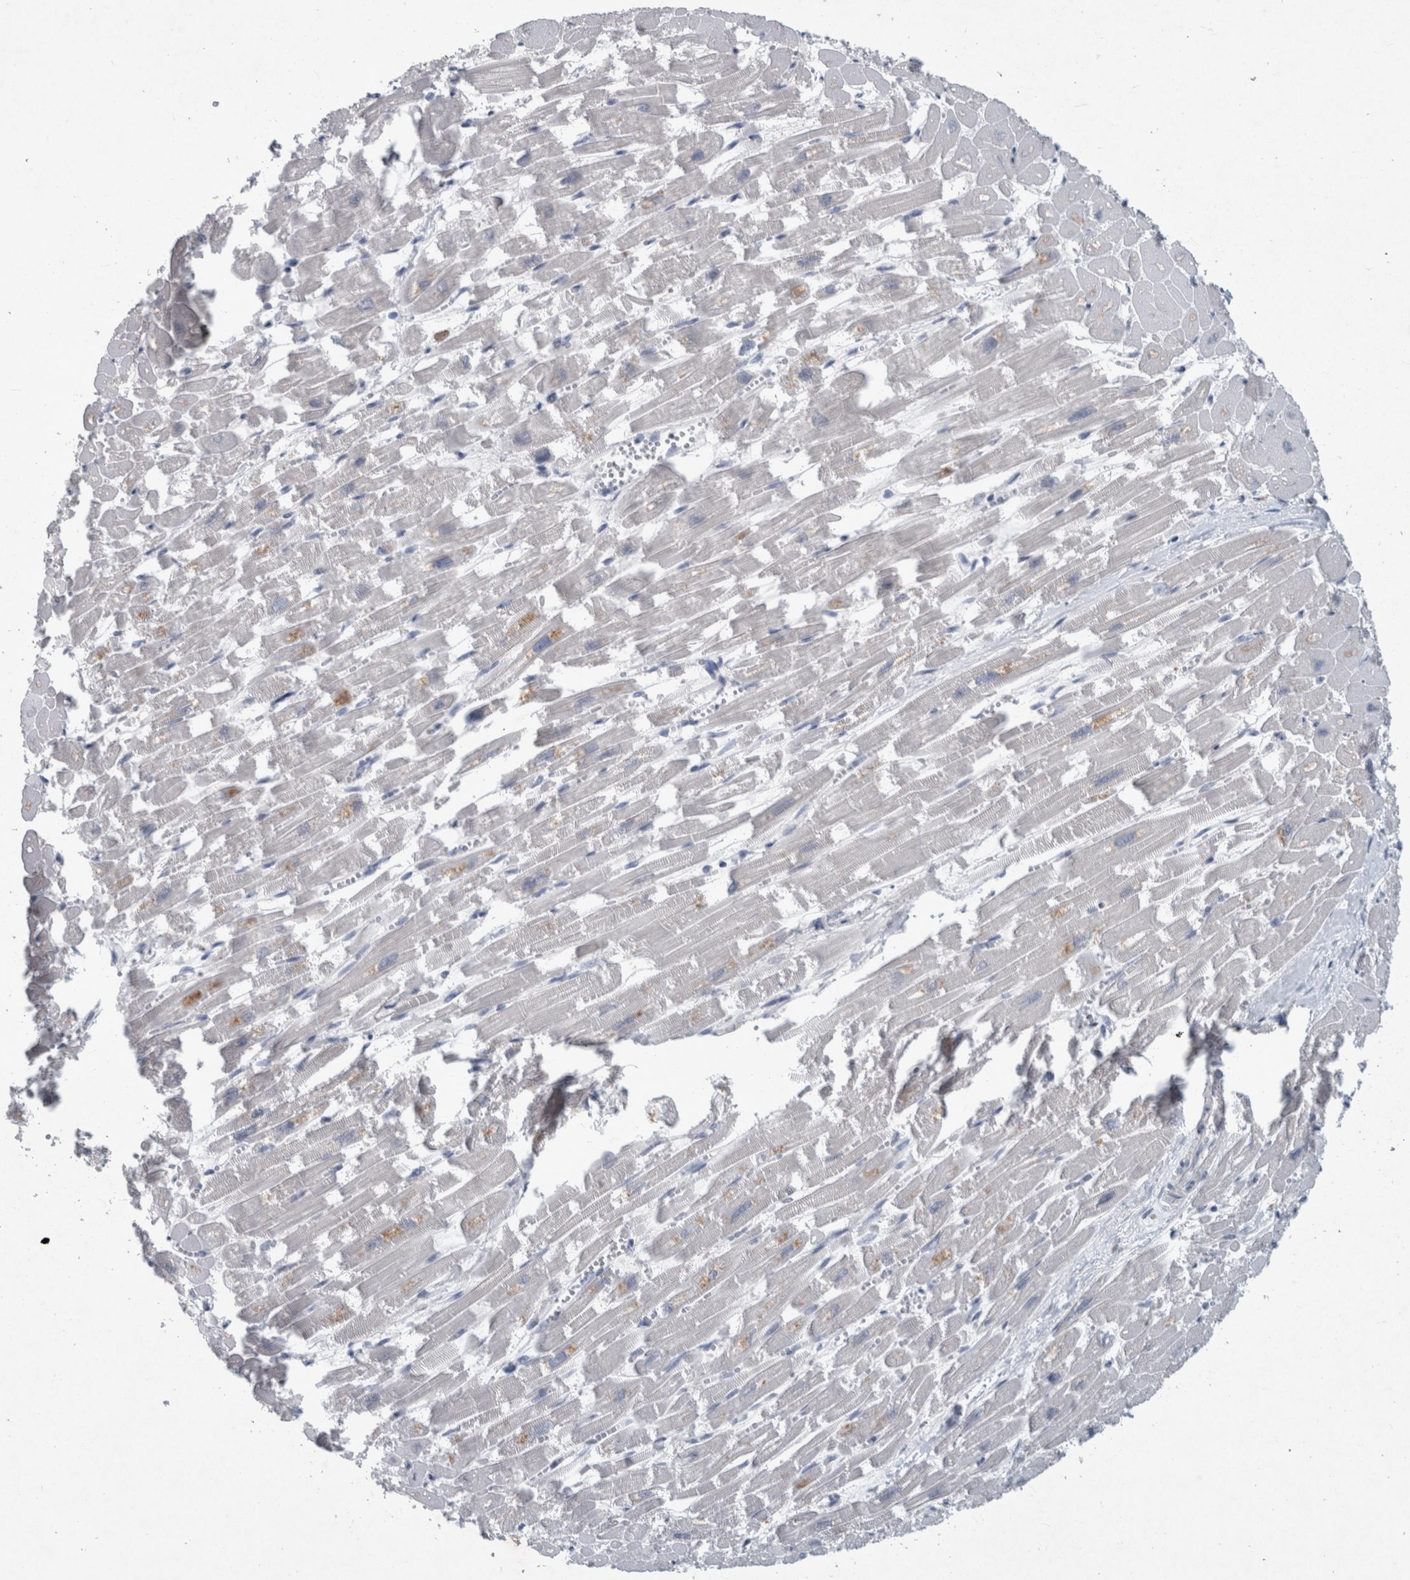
{"staining": {"intensity": "moderate", "quantity": "<25%", "location": "cytoplasmic/membranous"}, "tissue": "heart muscle", "cell_type": "Cardiomyocytes", "image_type": "normal", "snomed": [{"axis": "morphology", "description": "Normal tissue, NOS"}, {"axis": "topography", "description": "Heart"}], "caption": "DAB (3,3'-diaminobenzidine) immunohistochemical staining of normal heart muscle shows moderate cytoplasmic/membranous protein positivity in approximately <25% of cardiomyocytes. Nuclei are stained in blue.", "gene": "FAM83H", "patient": {"sex": "male", "age": 54}}